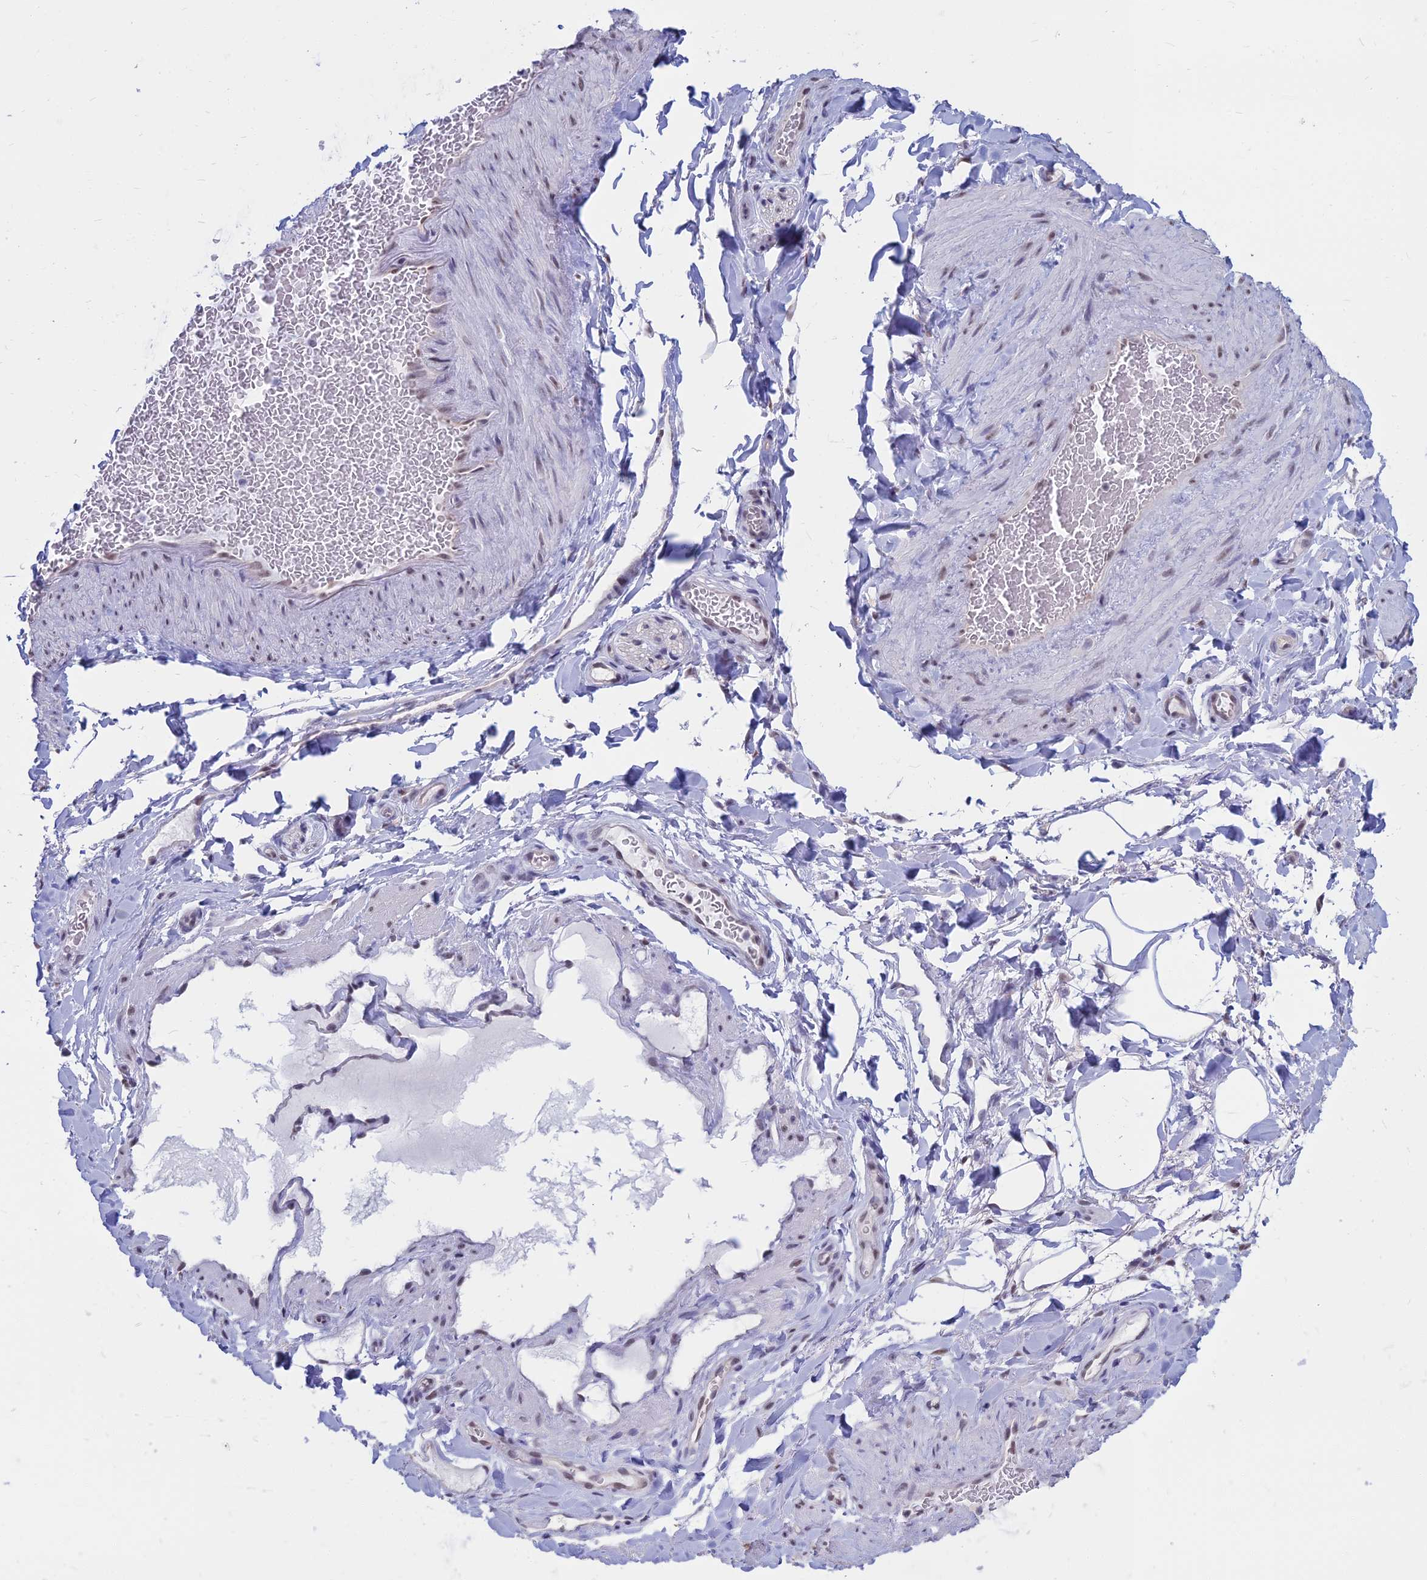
{"staining": {"intensity": "negative", "quantity": "none", "location": "none"}, "tissue": "adipose tissue", "cell_type": "Adipocytes", "image_type": "normal", "snomed": [{"axis": "morphology", "description": "Normal tissue, NOS"}, {"axis": "topography", "description": "Soft tissue"}, {"axis": "topography", "description": "Vascular tissue"}], "caption": "Immunohistochemistry micrograph of benign adipose tissue: adipose tissue stained with DAB reveals no significant protein expression in adipocytes. (DAB IHC, high magnification).", "gene": "SRSF7", "patient": {"sex": "male", "age": 54}}